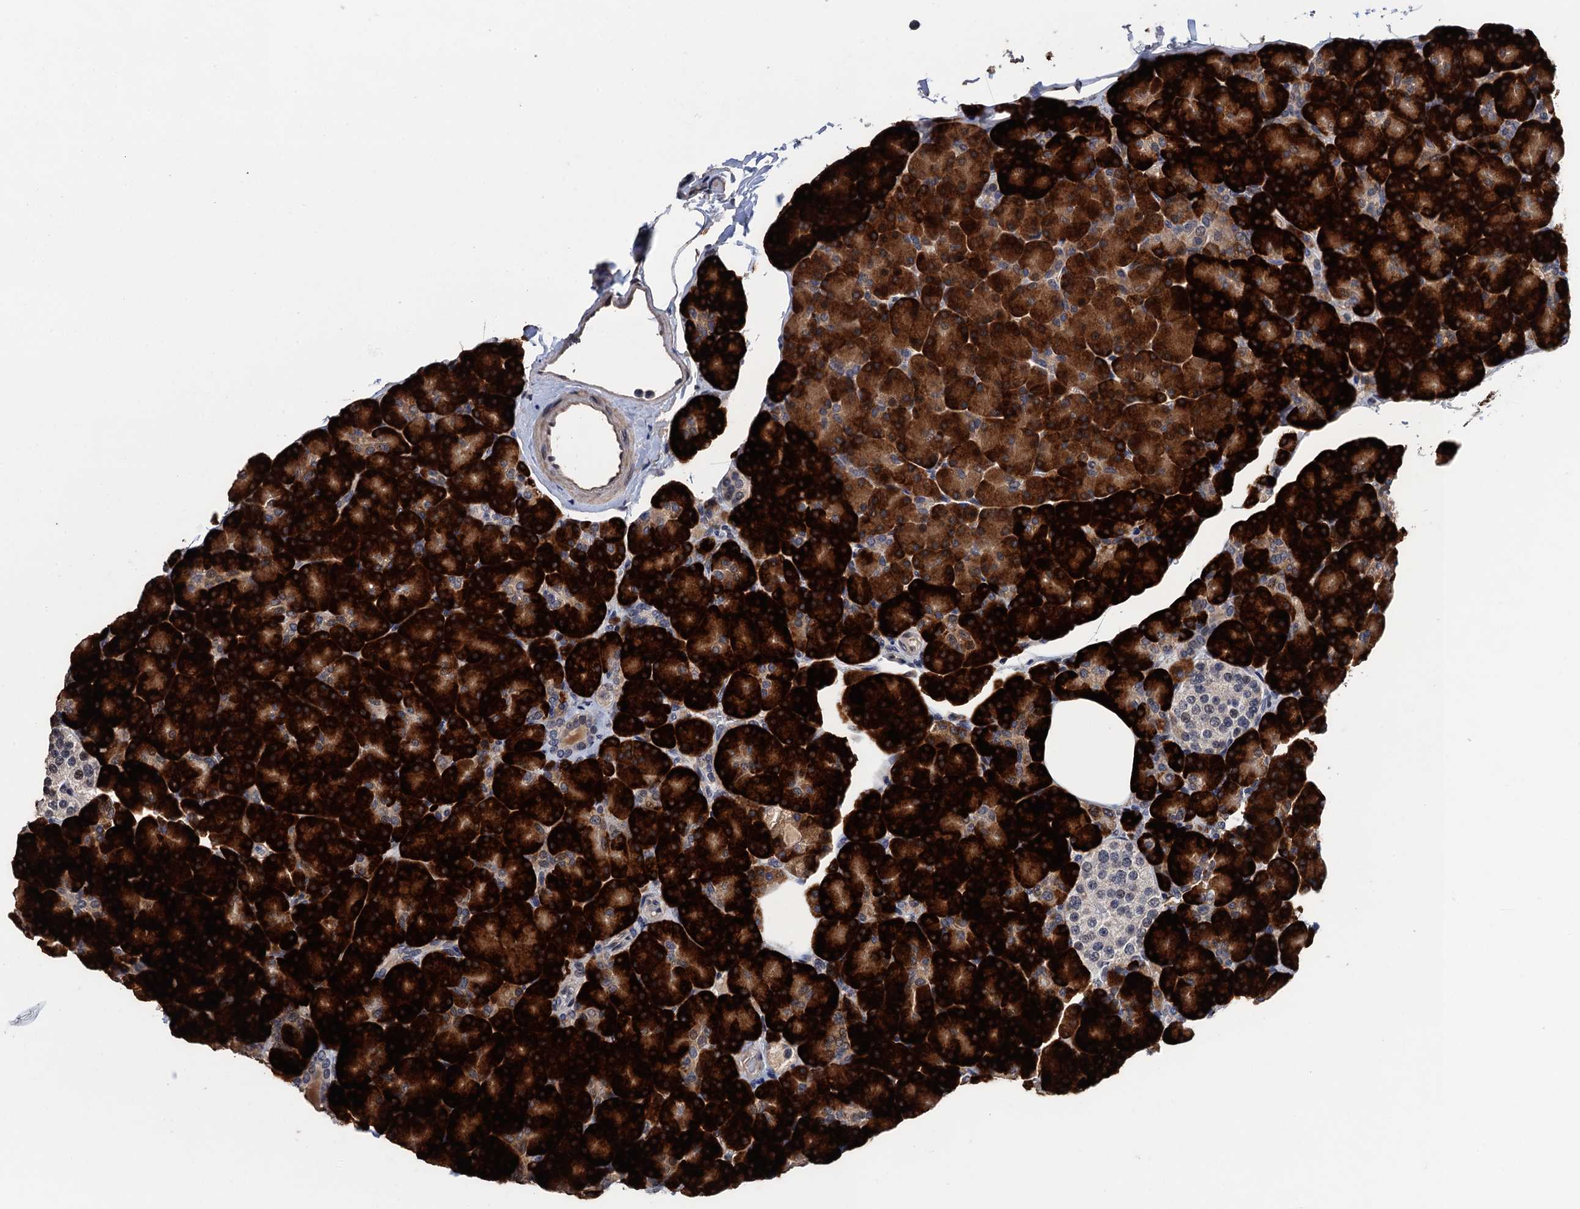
{"staining": {"intensity": "strong", "quantity": ">75%", "location": "cytoplasmic/membranous"}, "tissue": "pancreas", "cell_type": "Exocrine glandular cells", "image_type": "normal", "snomed": [{"axis": "morphology", "description": "Normal tissue, NOS"}, {"axis": "topography", "description": "Pancreas"}], "caption": "Immunohistochemistry (IHC) photomicrograph of normal pancreas: human pancreas stained using immunohistochemistry shows high levels of strong protein expression localized specifically in the cytoplasmic/membranous of exocrine glandular cells, appearing as a cytoplasmic/membranous brown color.", "gene": "ART5", "patient": {"sex": "female", "age": 43}}